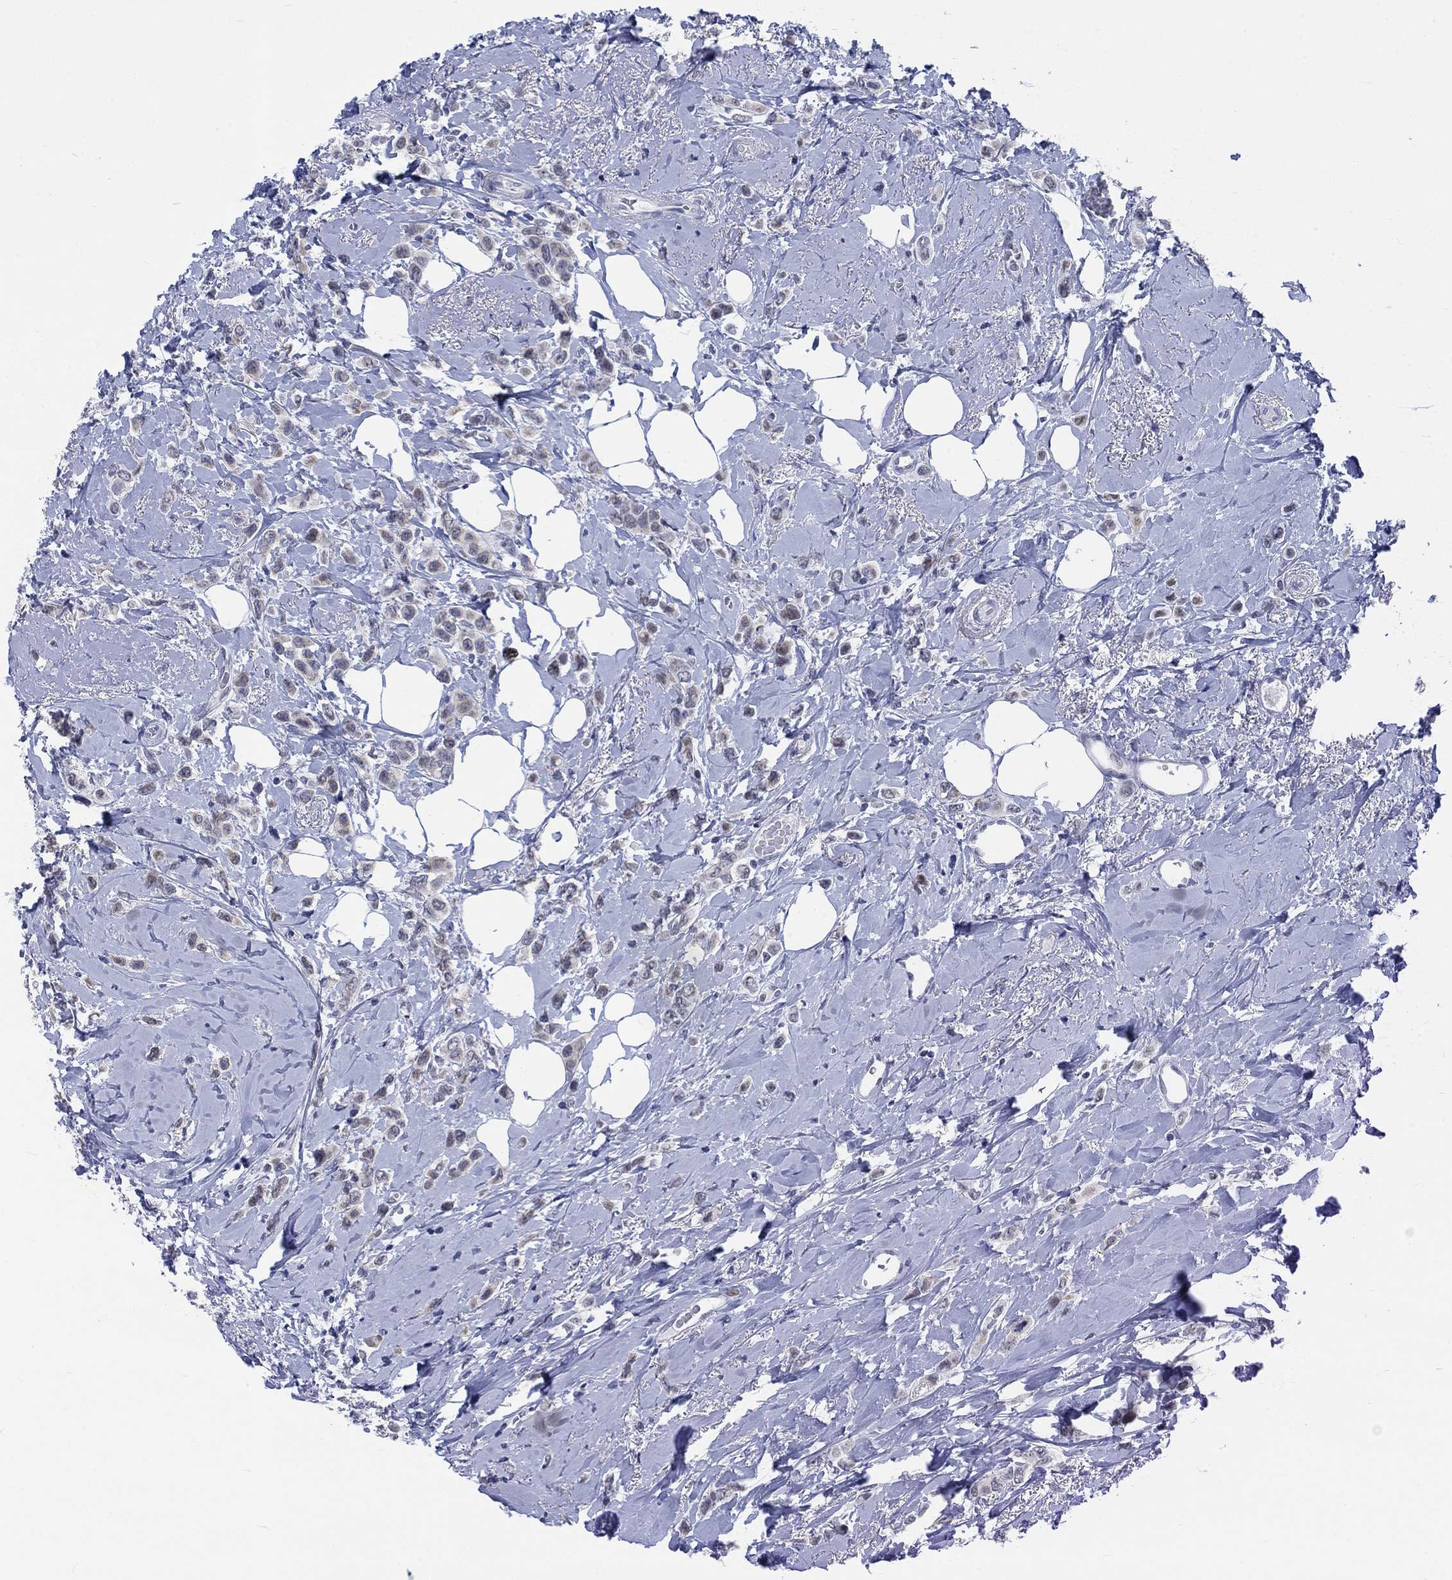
{"staining": {"intensity": "negative", "quantity": "none", "location": "none"}, "tissue": "breast cancer", "cell_type": "Tumor cells", "image_type": "cancer", "snomed": [{"axis": "morphology", "description": "Lobular carcinoma"}, {"axis": "topography", "description": "Breast"}], "caption": "An IHC histopathology image of breast lobular carcinoma is shown. There is no staining in tumor cells of breast lobular carcinoma. The staining is performed using DAB (3,3'-diaminobenzidine) brown chromogen with nuclei counter-stained in using hematoxylin.", "gene": "NEU3", "patient": {"sex": "female", "age": 66}}